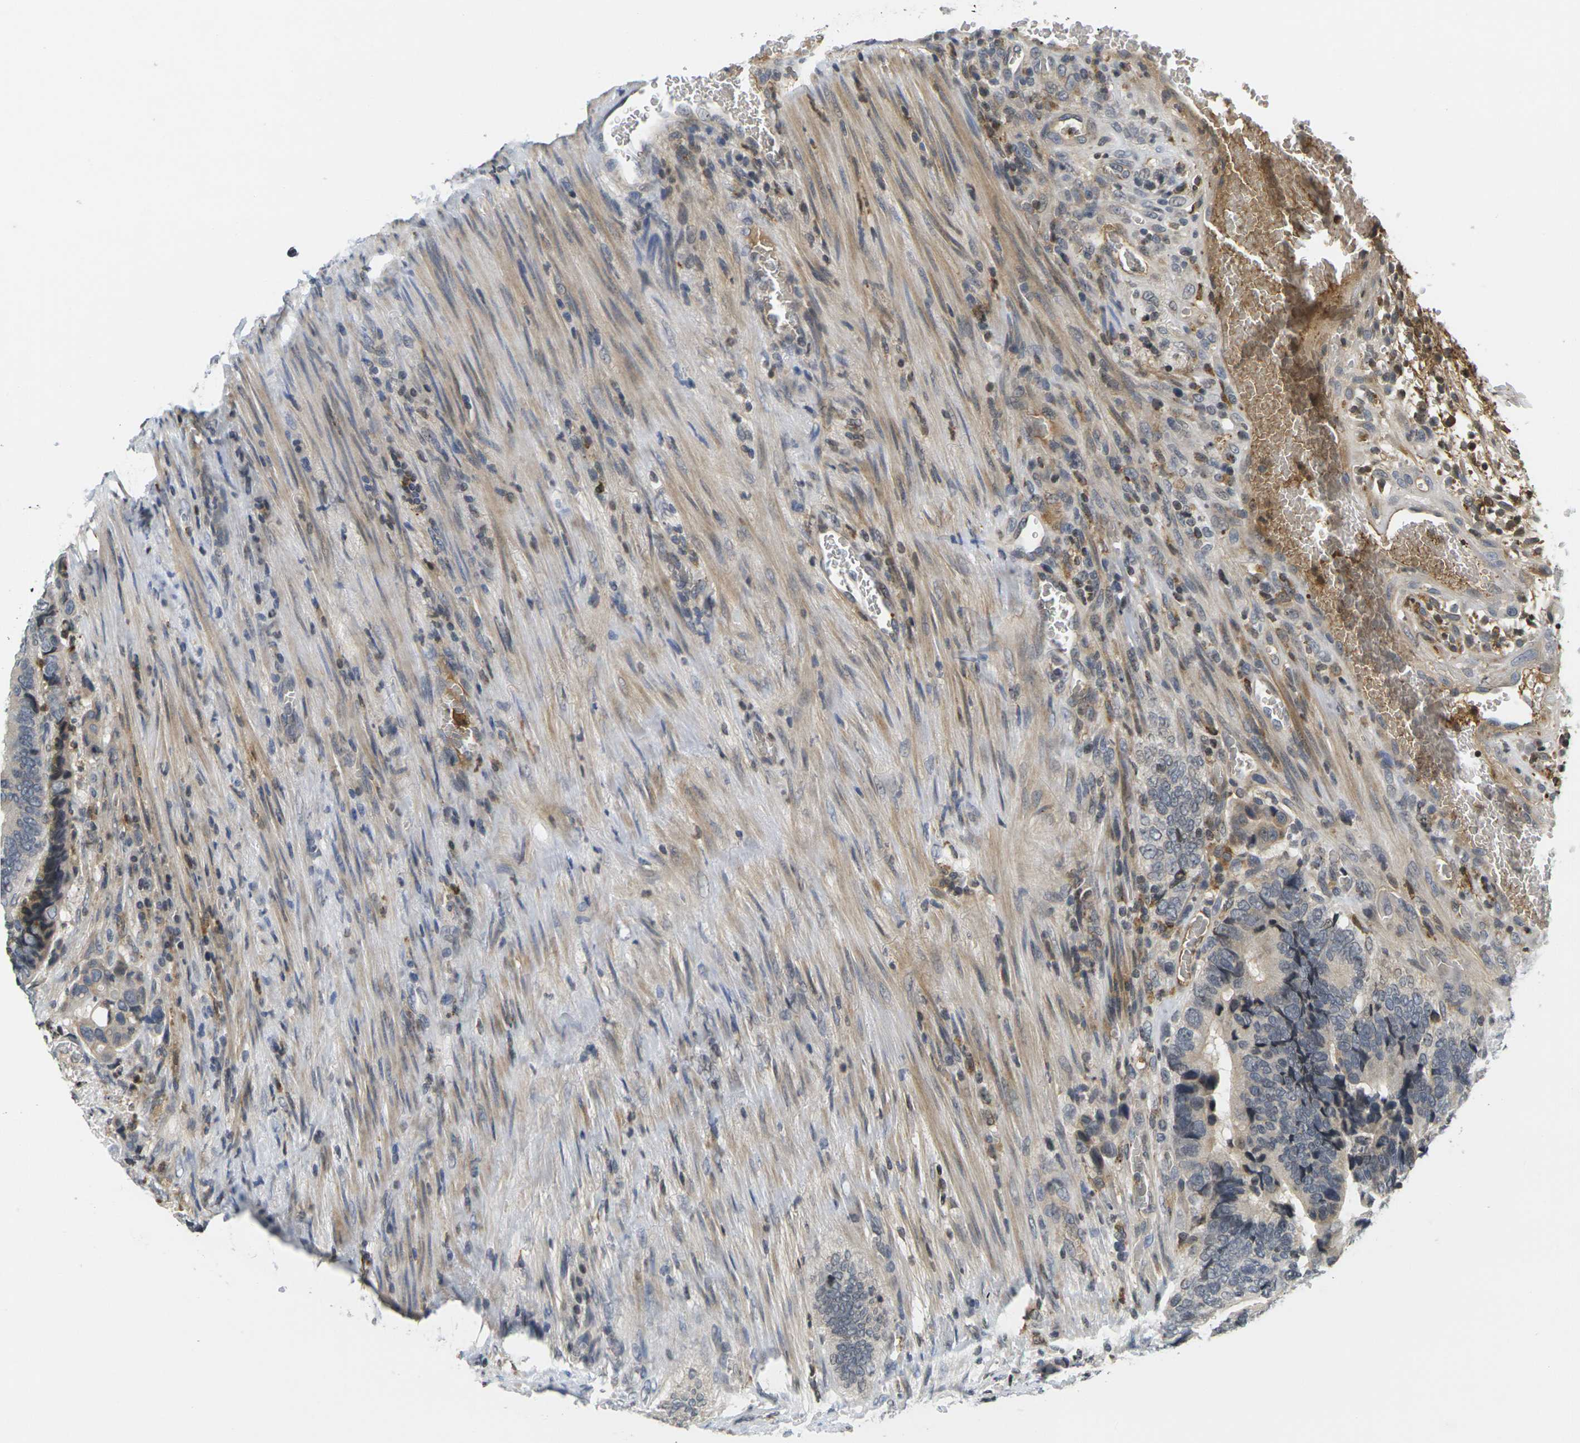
{"staining": {"intensity": "weak", "quantity": "<25%", "location": "cytoplasmic/membranous"}, "tissue": "colorectal cancer", "cell_type": "Tumor cells", "image_type": "cancer", "snomed": [{"axis": "morphology", "description": "Adenocarcinoma, NOS"}, {"axis": "topography", "description": "Colon"}], "caption": "DAB immunohistochemical staining of adenocarcinoma (colorectal) demonstrates no significant expression in tumor cells.", "gene": "C1QC", "patient": {"sex": "male", "age": 72}}